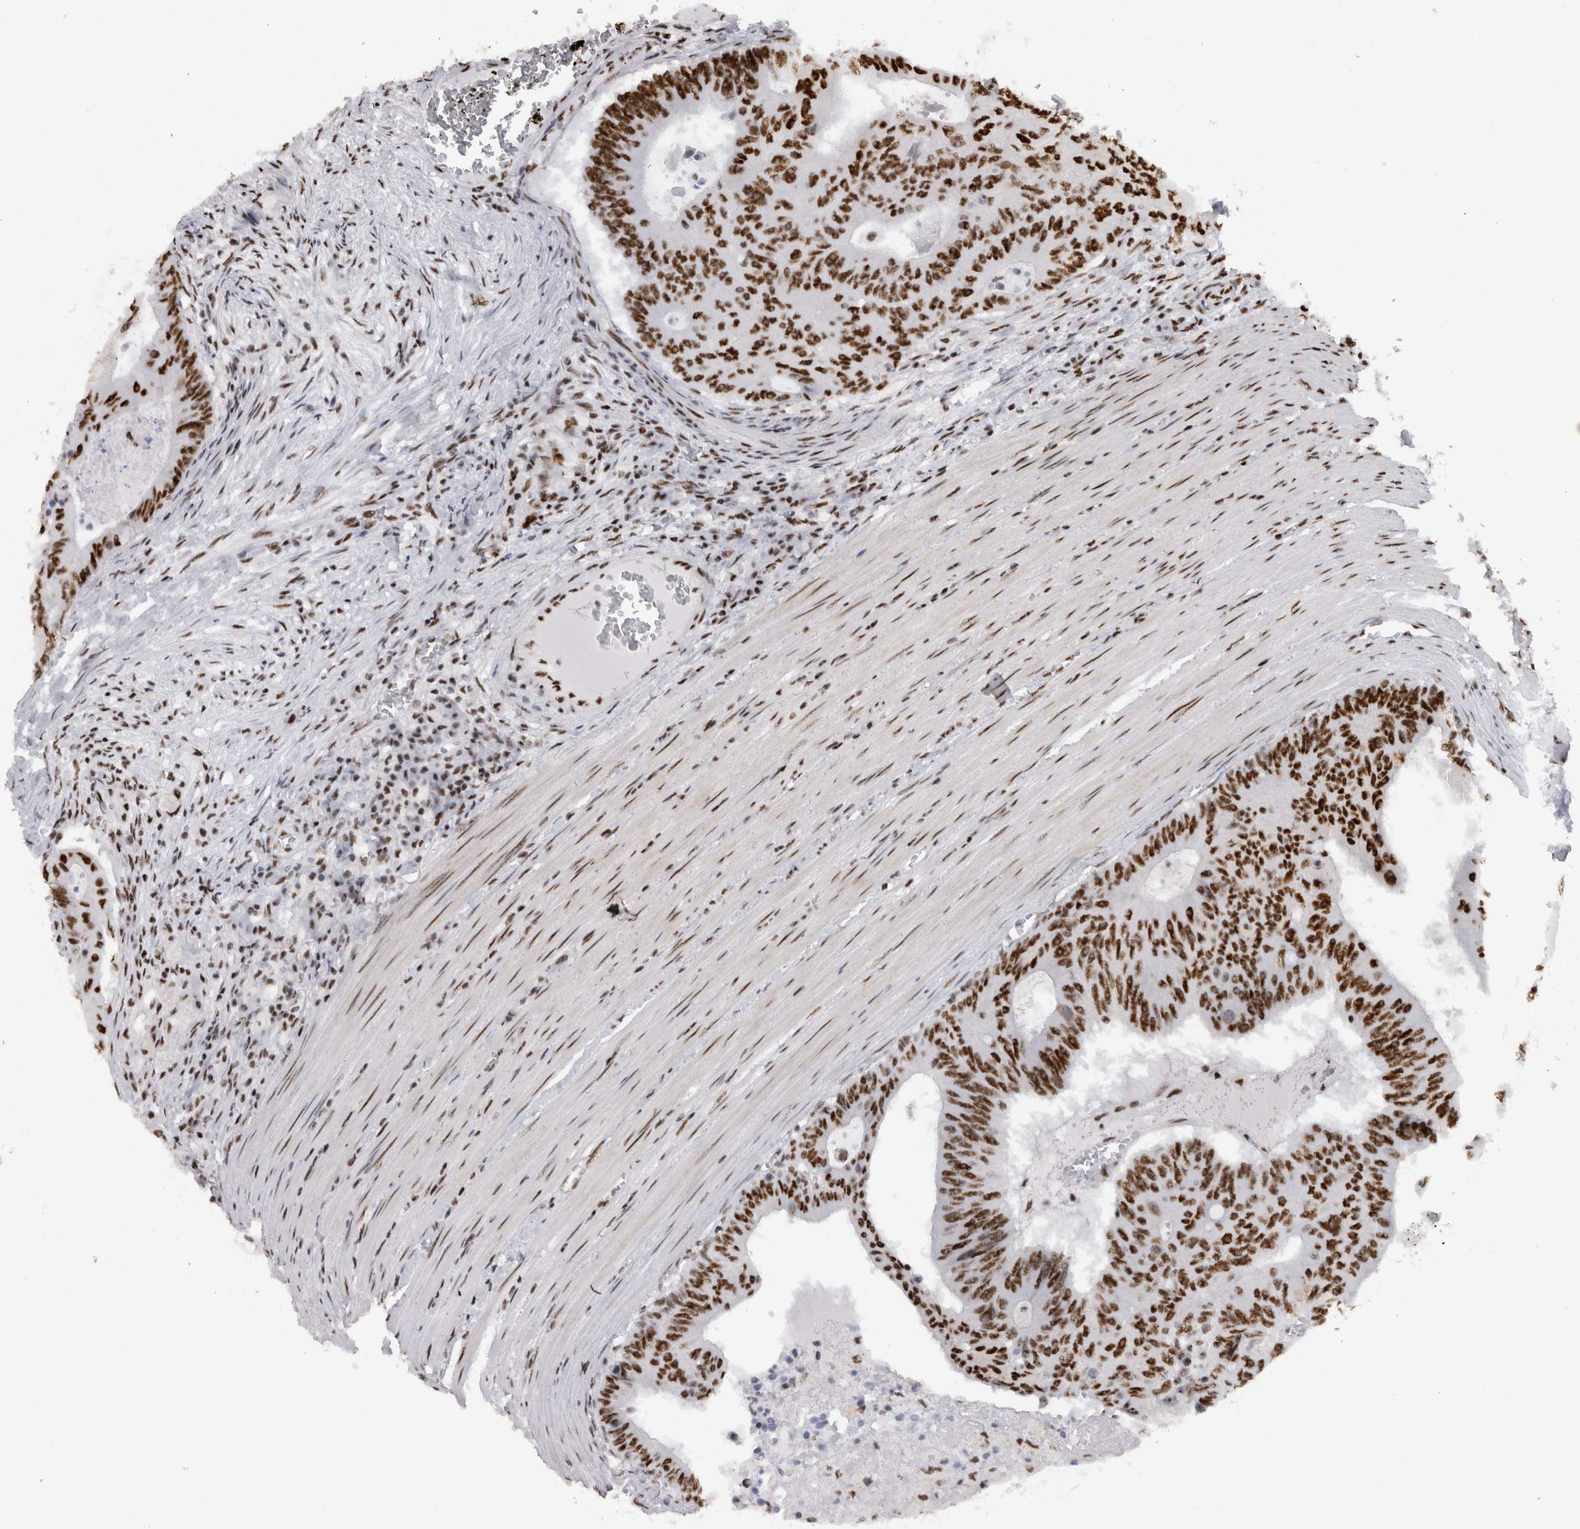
{"staining": {"intensity": "strong", "quantity": ">75%", "location": "nuclear"}, "tissue": "colorectal cancer", "cell_type": "Tumor cells", "image_type": "cancer", "snomed": [{"axis": "morphology", "description": "Adenocarcinoma, NOS"}, {"axis": "topography", "description": "Colon"}], "caption": "Immunohistochemistry (IHC) image of neoplastic tissue: colorectal cancer (adenocarcinoma) stained using immunohistochemistry demonstrates high levels of strong protein expression localized specifically in the nuclear of tumor cells, appearing as a nuclear brown color.", "gene": "CDK11A", "patient": {"sex": "male", "age": 87}}